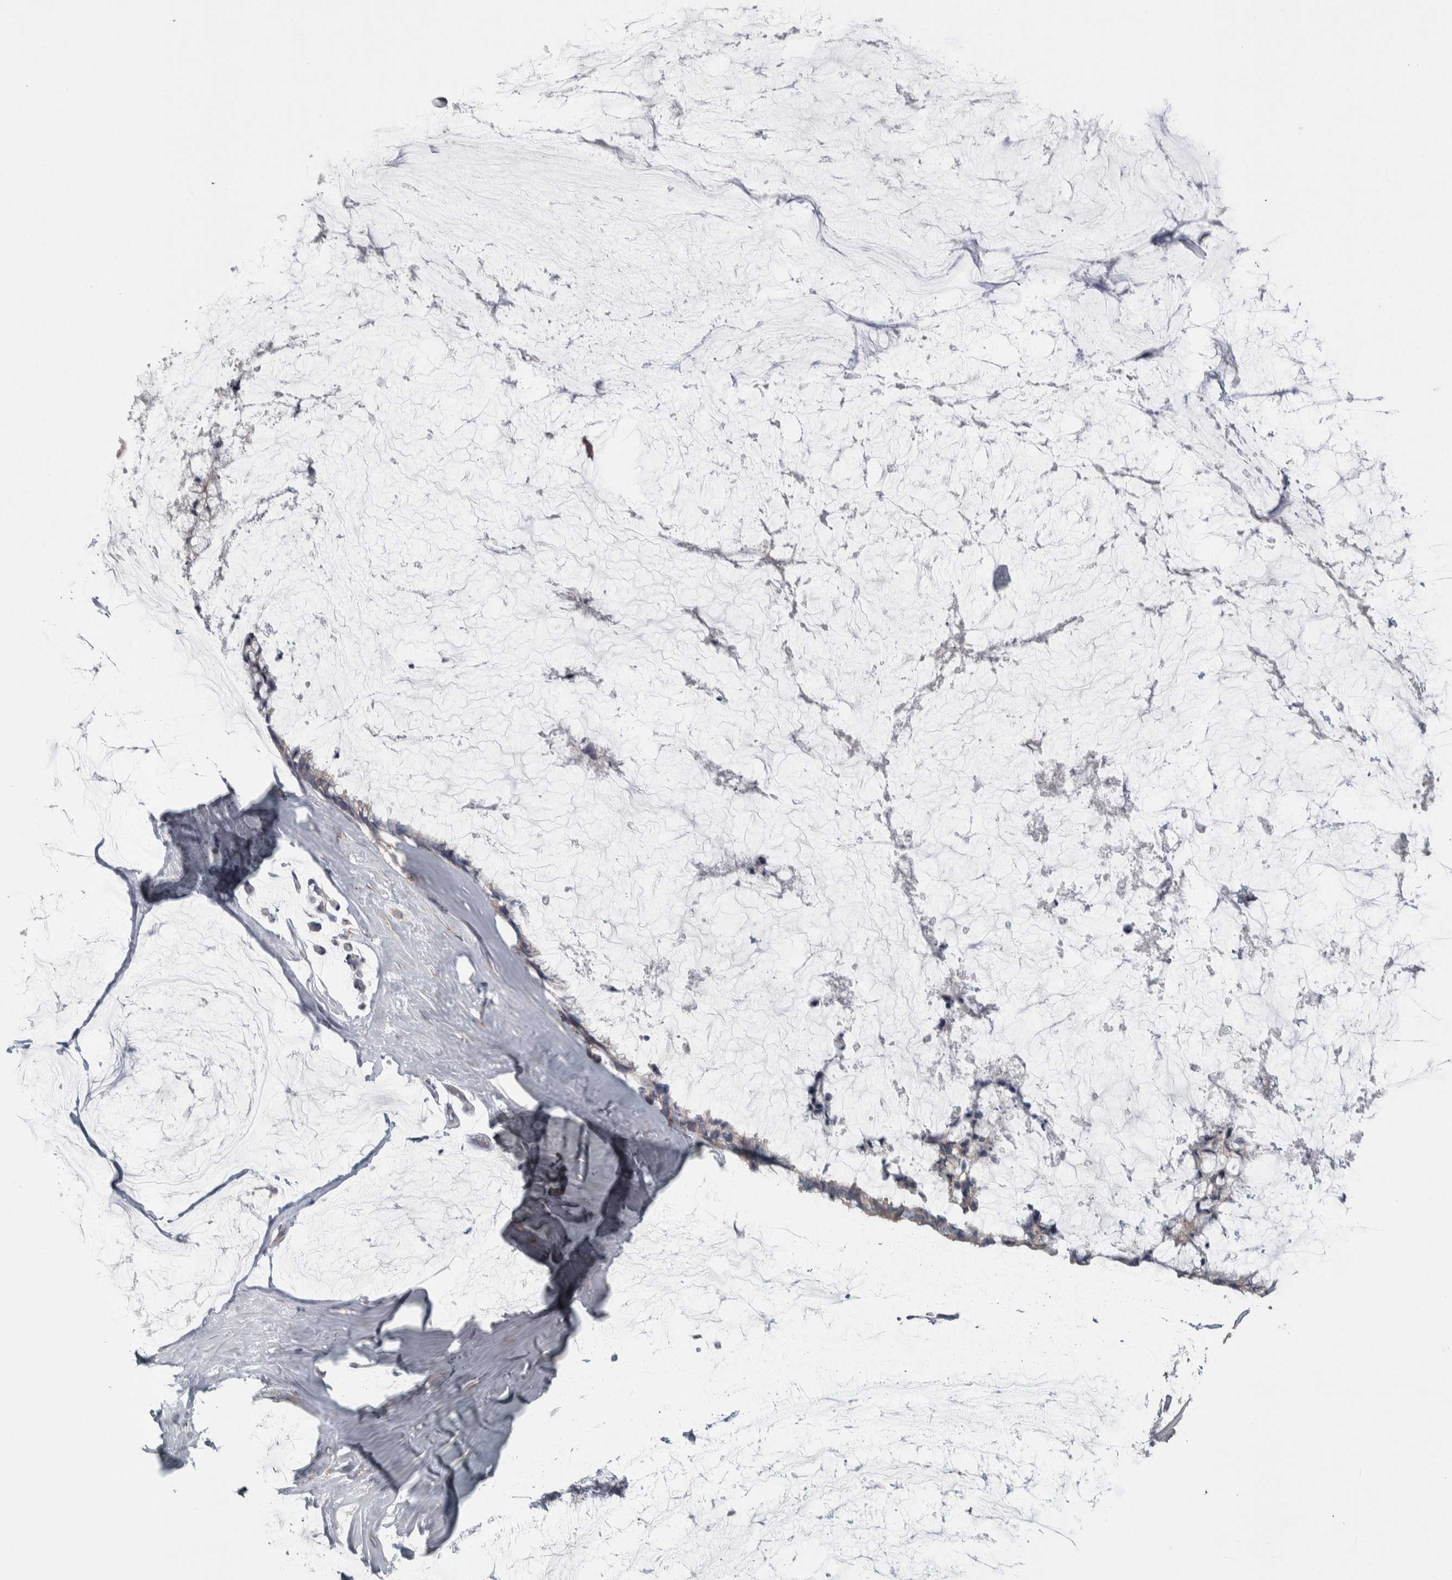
{"staining": {"intensity": "negative", "quantity": "none", "location": "none"}, "tissue": "ovarian cancer", "cell_type": "Tumor cells", "image_type": "cancer", "snomed": [{"axis": "morphology", "description": "Cystadenocarcinoma, mucinous, NOS"}, {"axis": "topography", "description": "Ovary"}], "caption": "Ovarian mucinous cystadenocarcinoma was stained to show a protein in brown. There is no significant expression in tumor cells.", "gene": "SRP68", "patient": {"sex": "female", "age": 39}}